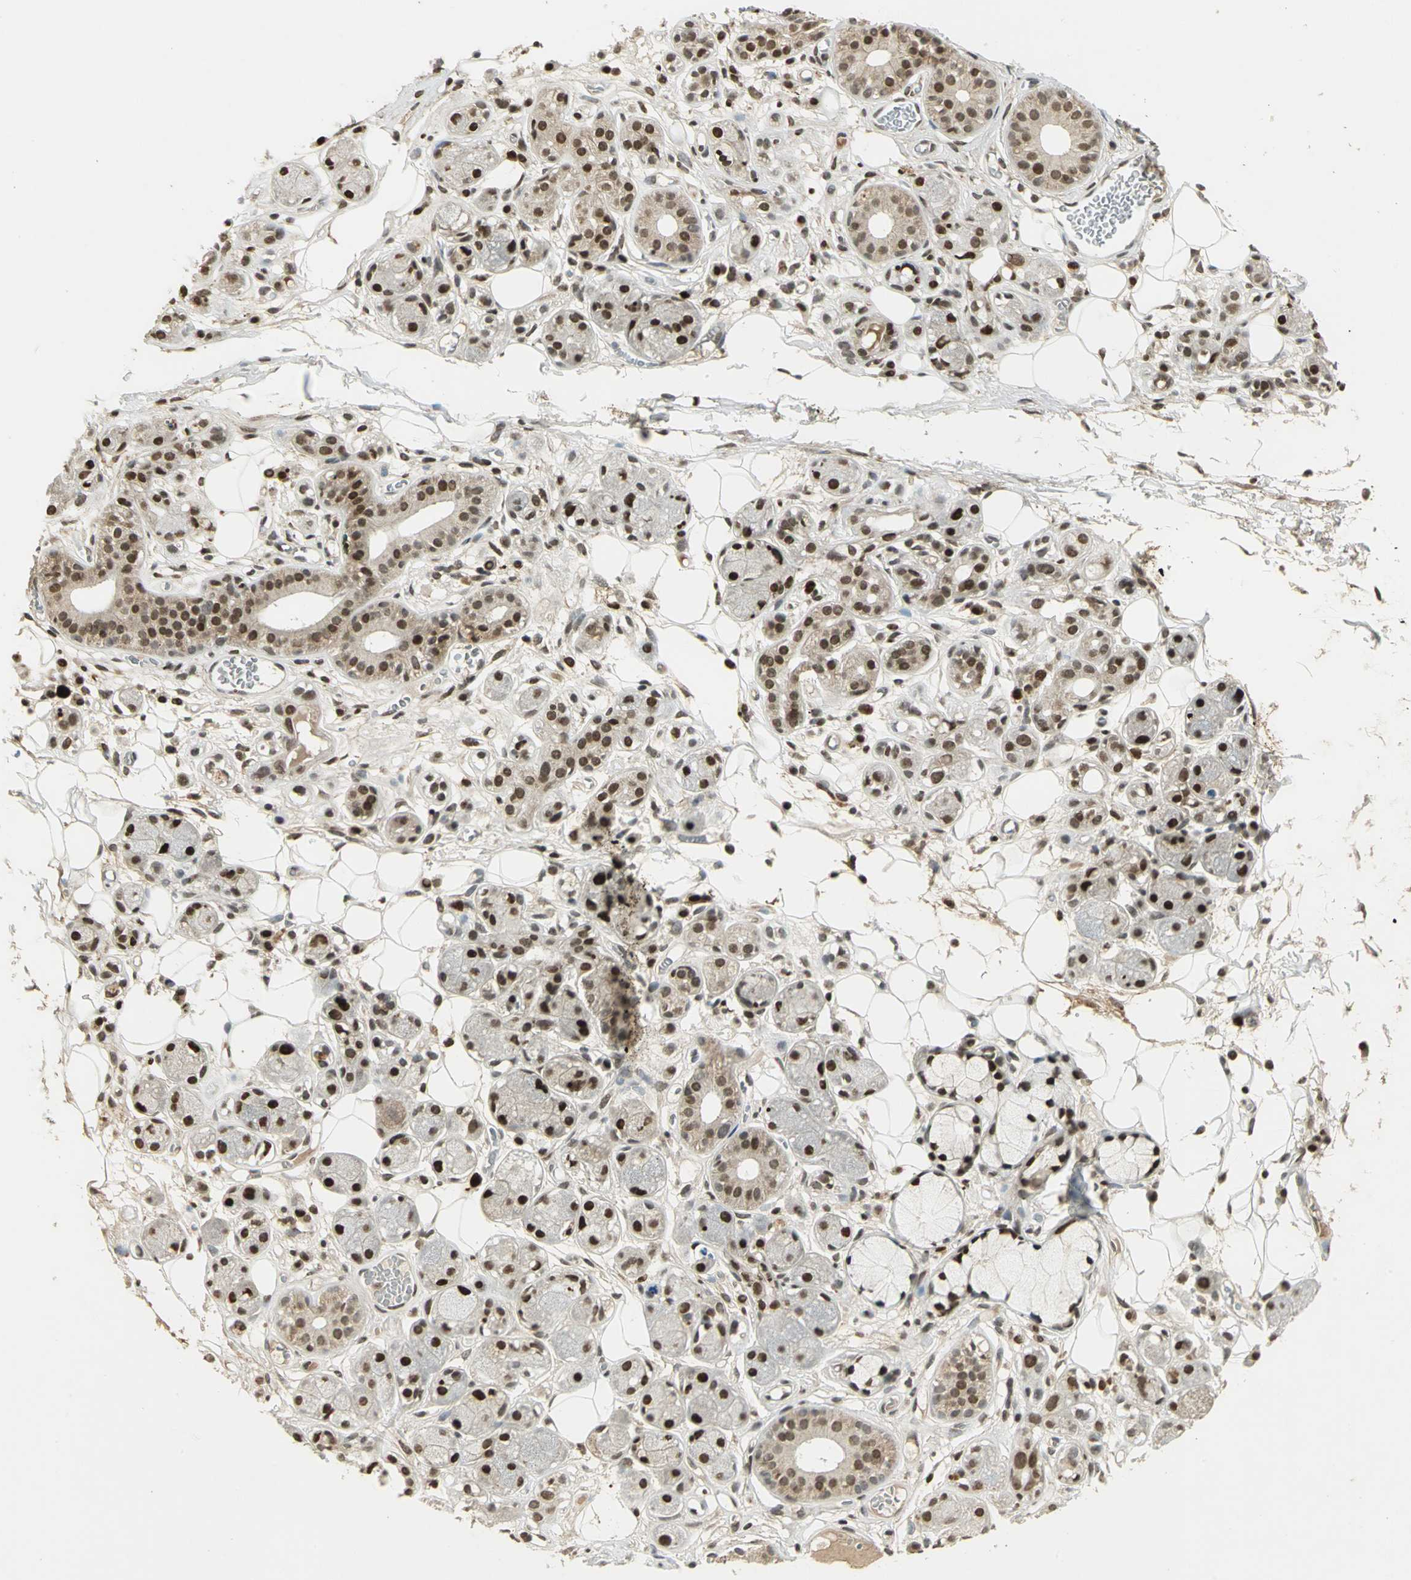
{"staining": {"intensity": "moderate", "quantity": "25%-75%", "location": "nuclear"}, "tissue": "adipose tissue", "cell_type": "Adipocytes", "image_type": "normal", "snomed": [{"axis": "morphology", "description": "Normal tissue, NOS"}, {"axis": "morphology", "description": "Inflammation, NOS"}, {"axis": "topography", "description": "Vascular tissue"}, {"axis": "topography", "description": "Salivary gland"}], "caption": "About 25%-75% of adipocytes in unremarkable adipose tissue reveal moderate nuclear protein positivity as visualized by brown immunohistochemical staining.", "gene": "RAD17", "patient": {"sex": "female", "age": 75}}